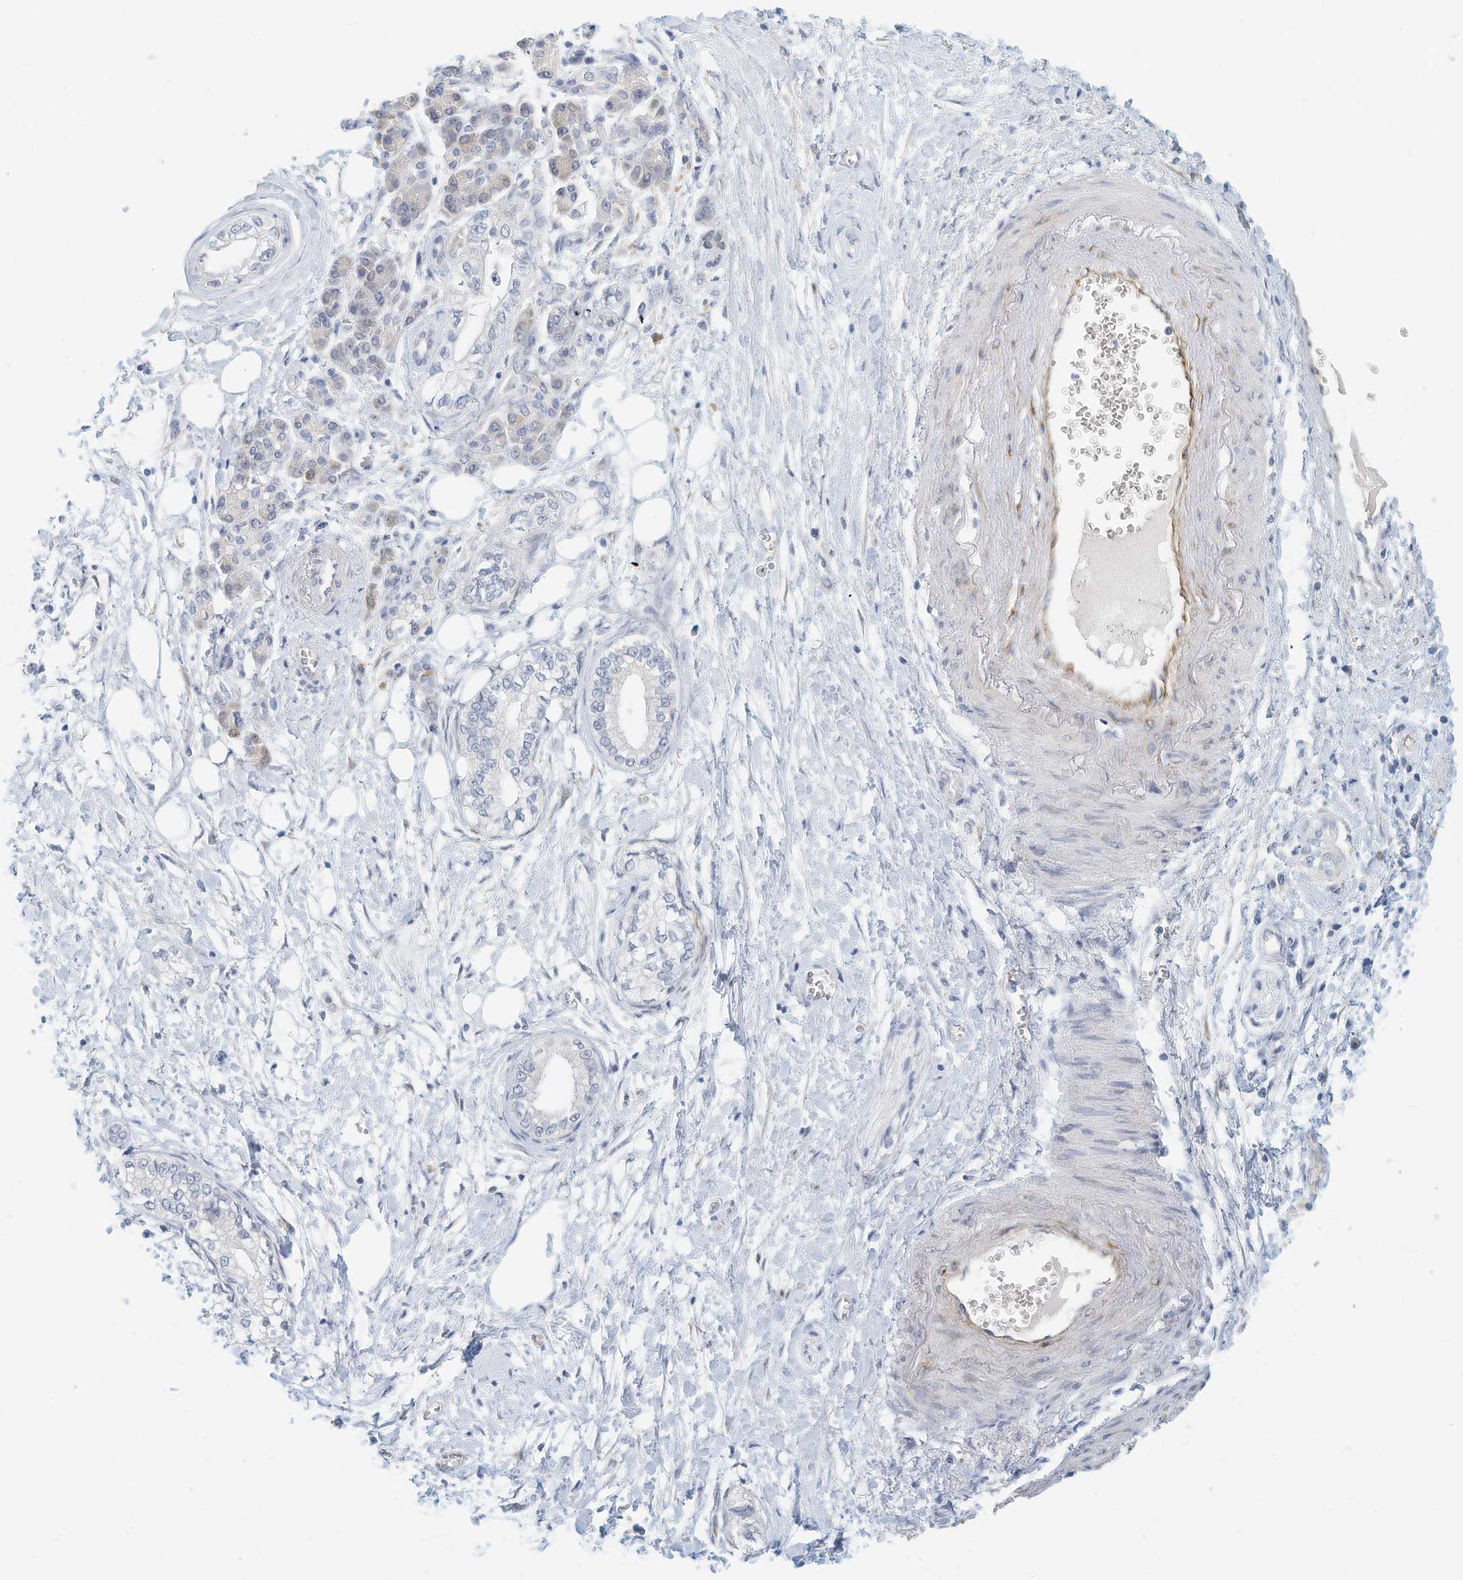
{"staining": {"intensity": "negative", "quantity": "none", "location": "none"}, "tissue": "pancreatic cancer", "cell_type": "Tumor cells", "image_type": "cancer", "snomed": [{"axis": "morphology", "description": "Adenocarcinoma, NOS"}, {"axis": "topography", "description": "Pancreas"}], "caption": "The micrograph displays no staining of tumor cells in adenocarcinoma (pancreatic). (IHC, brightfield microscopy, high magnification).", "gene": "ARHGAP28", "patient": {"sex": "male", "age": 68}}